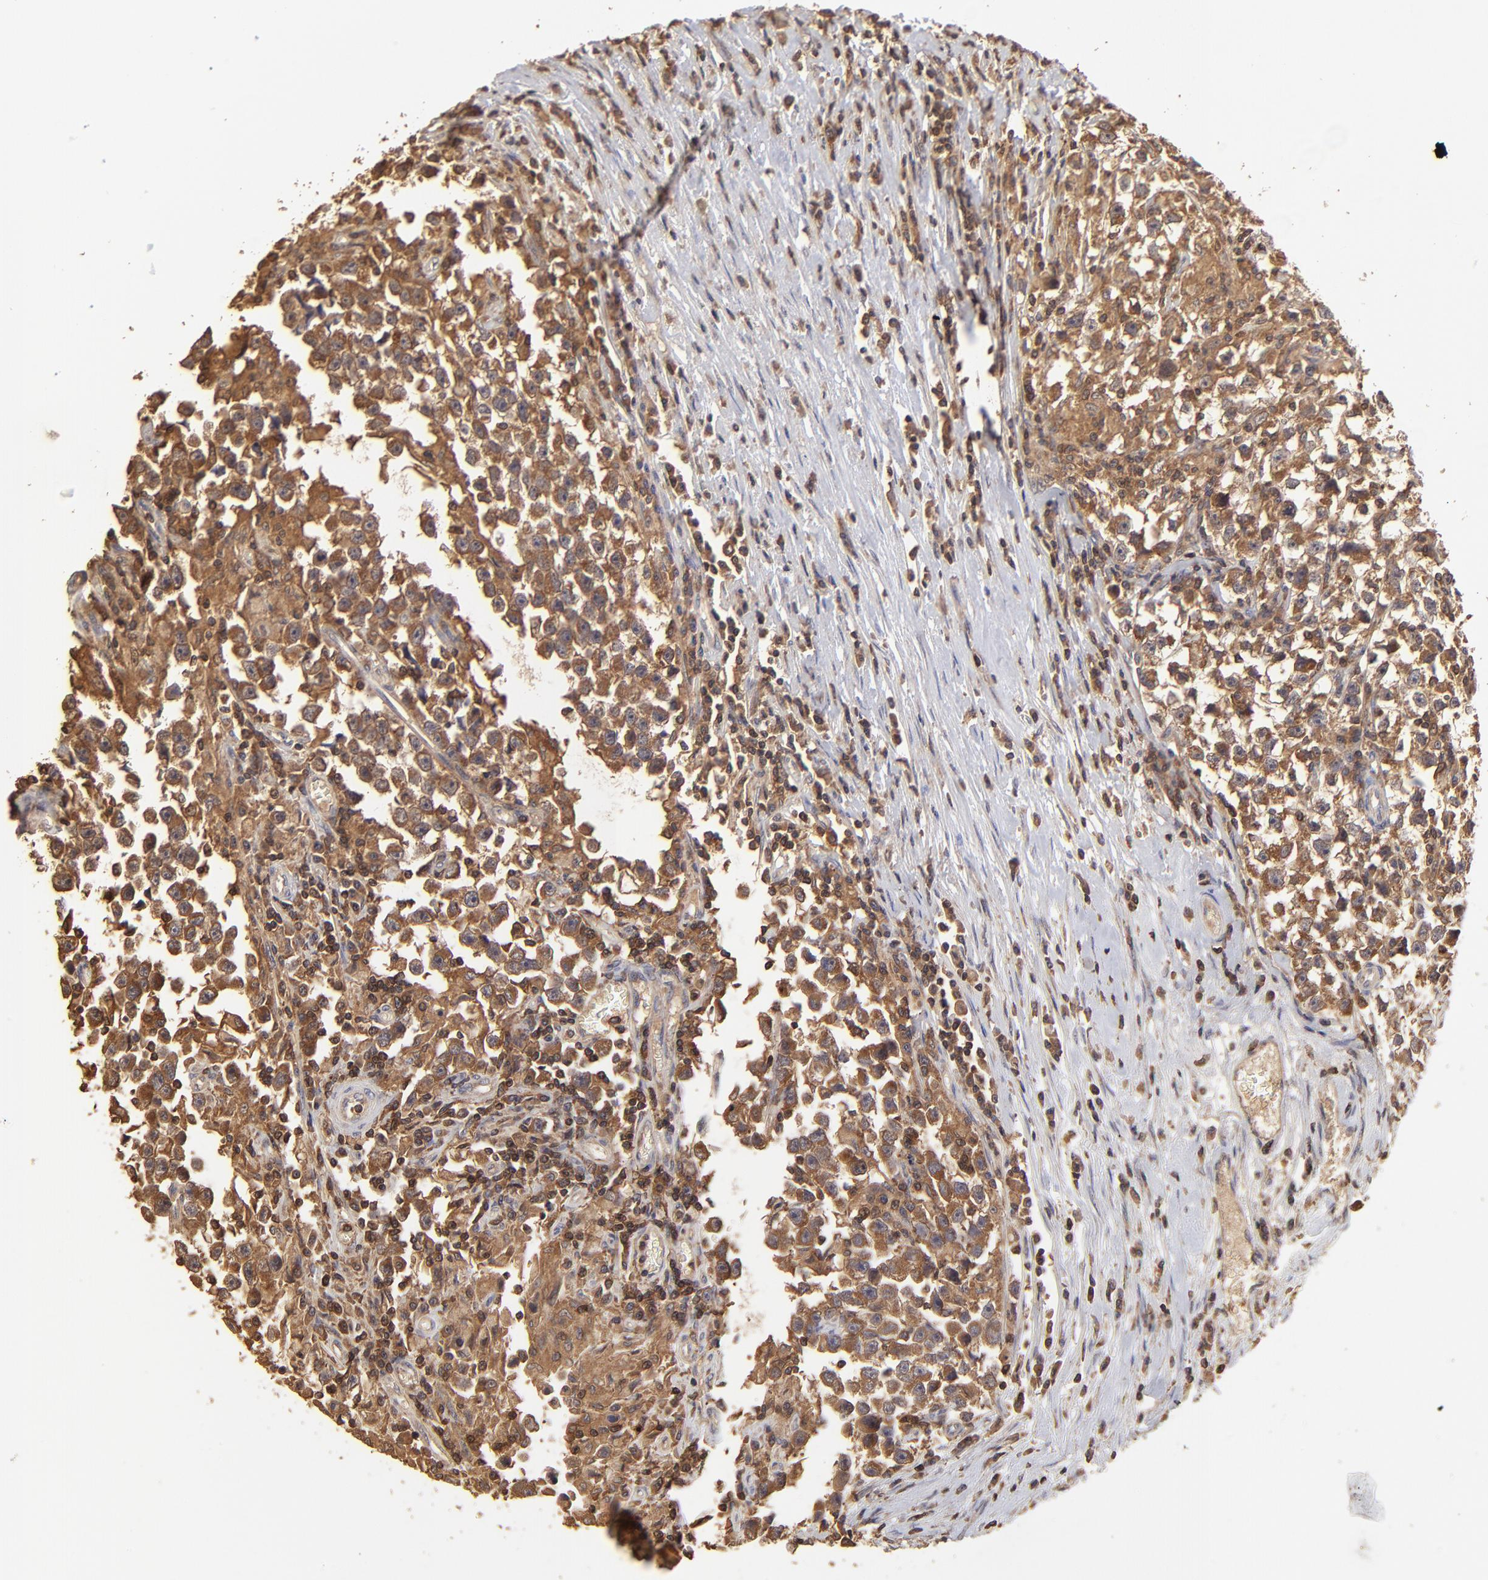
{"staining": {"intensity": "strong", "quantity": ">75%", "location": "cytoplasmic/membranous"}, "tissue": "testis cancer", "cell_type": "Tumor cells", "image_type": "cancer", "snomed": [{"axis": "morphology", "description": "Seminoma, NOS"}, {"axis": "topography", "description": "Testis"}], "caption": "High-power microscopy captured an IHC micrograph of seminoma (testis), revealing strong cytoplasmic/membranous staining in about >75% of tumor cells. (DAB IHC with brightfield microscopy, high magnification).", "gene": "STON2", "patient": {"sex": "male", "age": 33}}